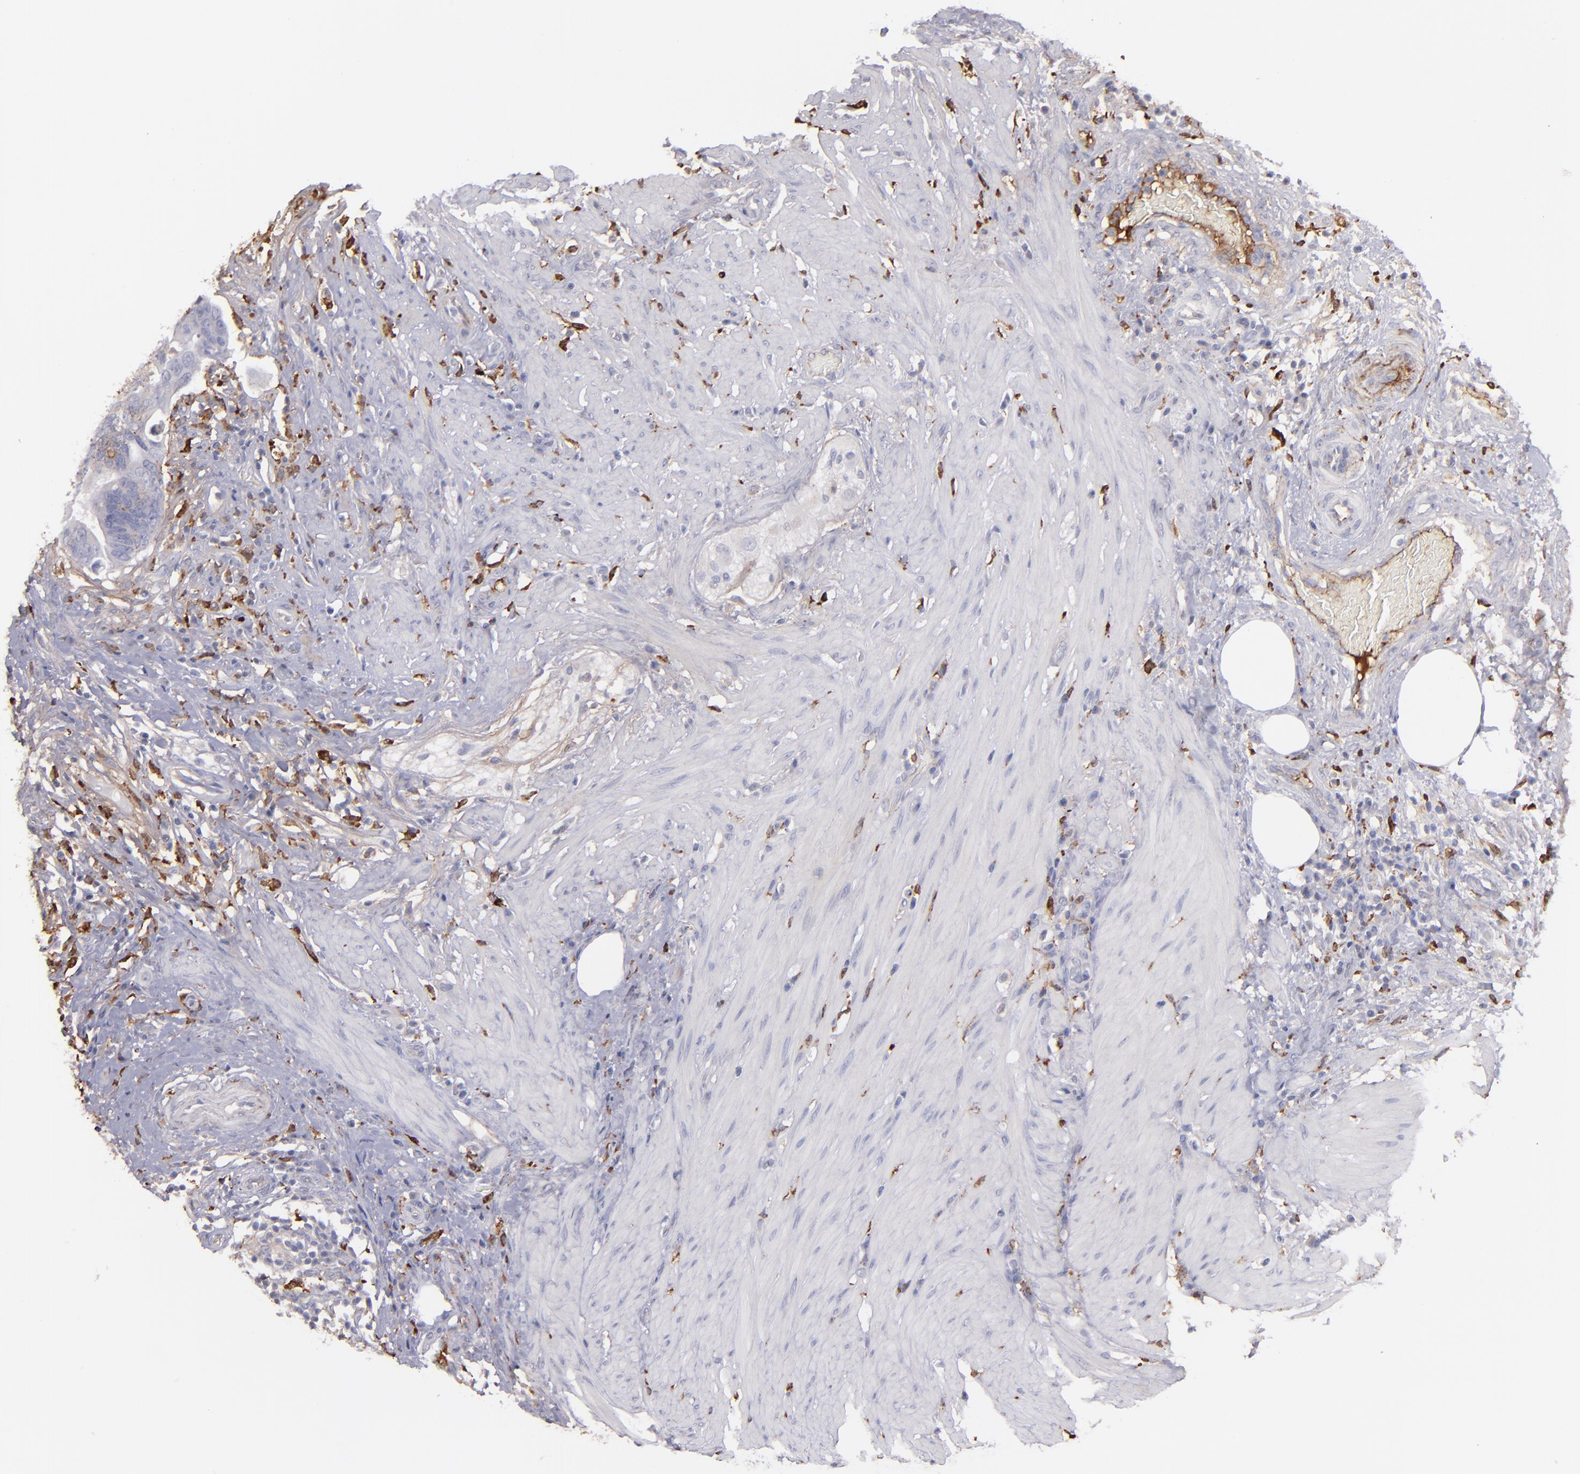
{"staining": {"intensity": "weak", "quantity": "<25%", "location": "cytoplasmic/membranous"}, "tissue": "colorectal cancer", "cell_type": "Tumor cells", "image_type": "cancer", "snomed": [{"axis": "morphology", "description": "Adenocarcinoma, NOS"}, {"axis": "topography", "description": "Rectum"}], "caption": "Immunohistochemistry (IHC) of colorectal cancer (adenocarcinoma) displays no expression in tumor cells.", "gene": "C1QA", "patient": {"sex": "male", "age": 53}}